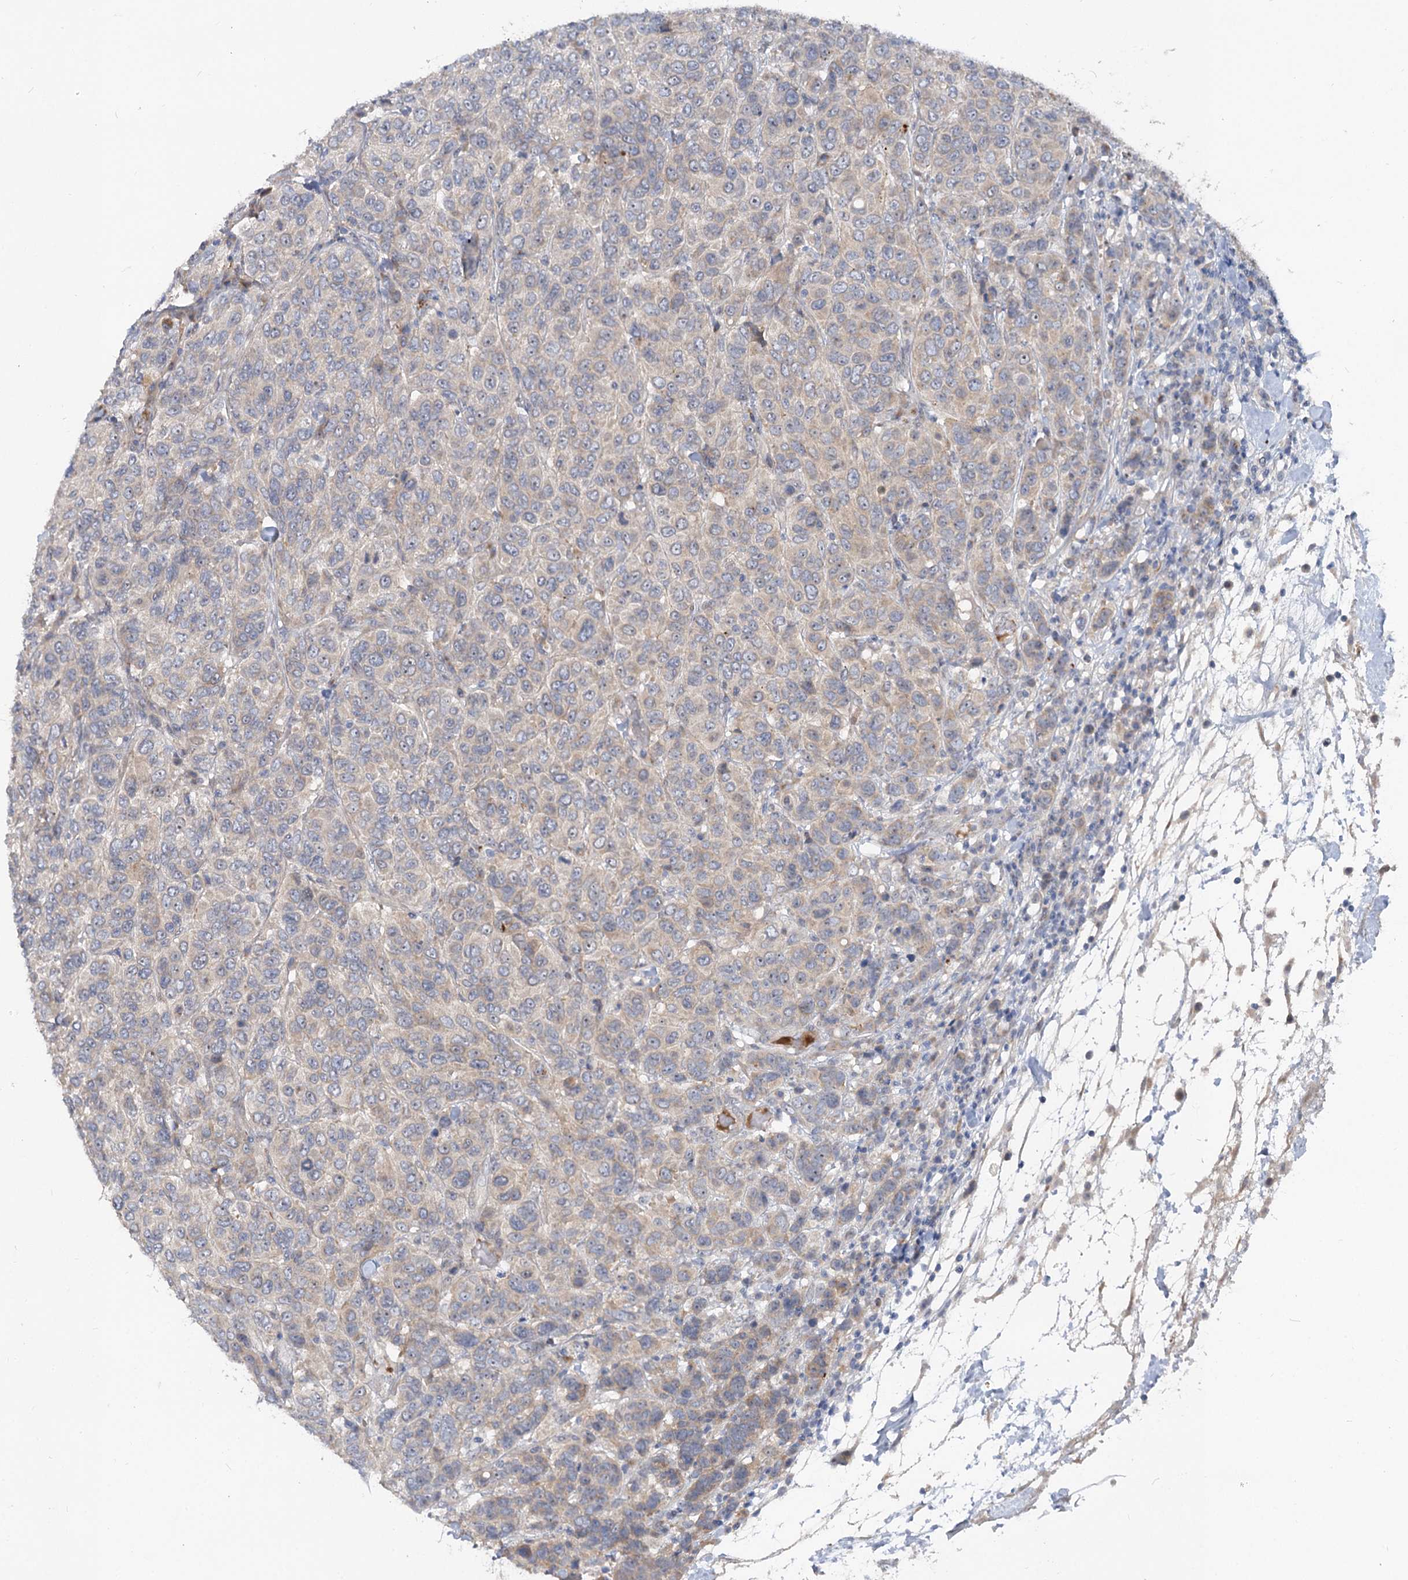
{"staining": {"intensity": "negative", "quantity": "none", "location": "none"}, "tissue": "breast cancer", "cell_type": "Tumor cells", "image_type": "cancer", "snomed": [{"axis": "morphology", "description": "Duct carcinoma"}, {"axis": "topography", "description": "Breast"}], "caption": "Tumor cells are negative for protein expression in human breast cancer.", "gene": "FGF19", "patient": {"sex": "female", "age": 55}}